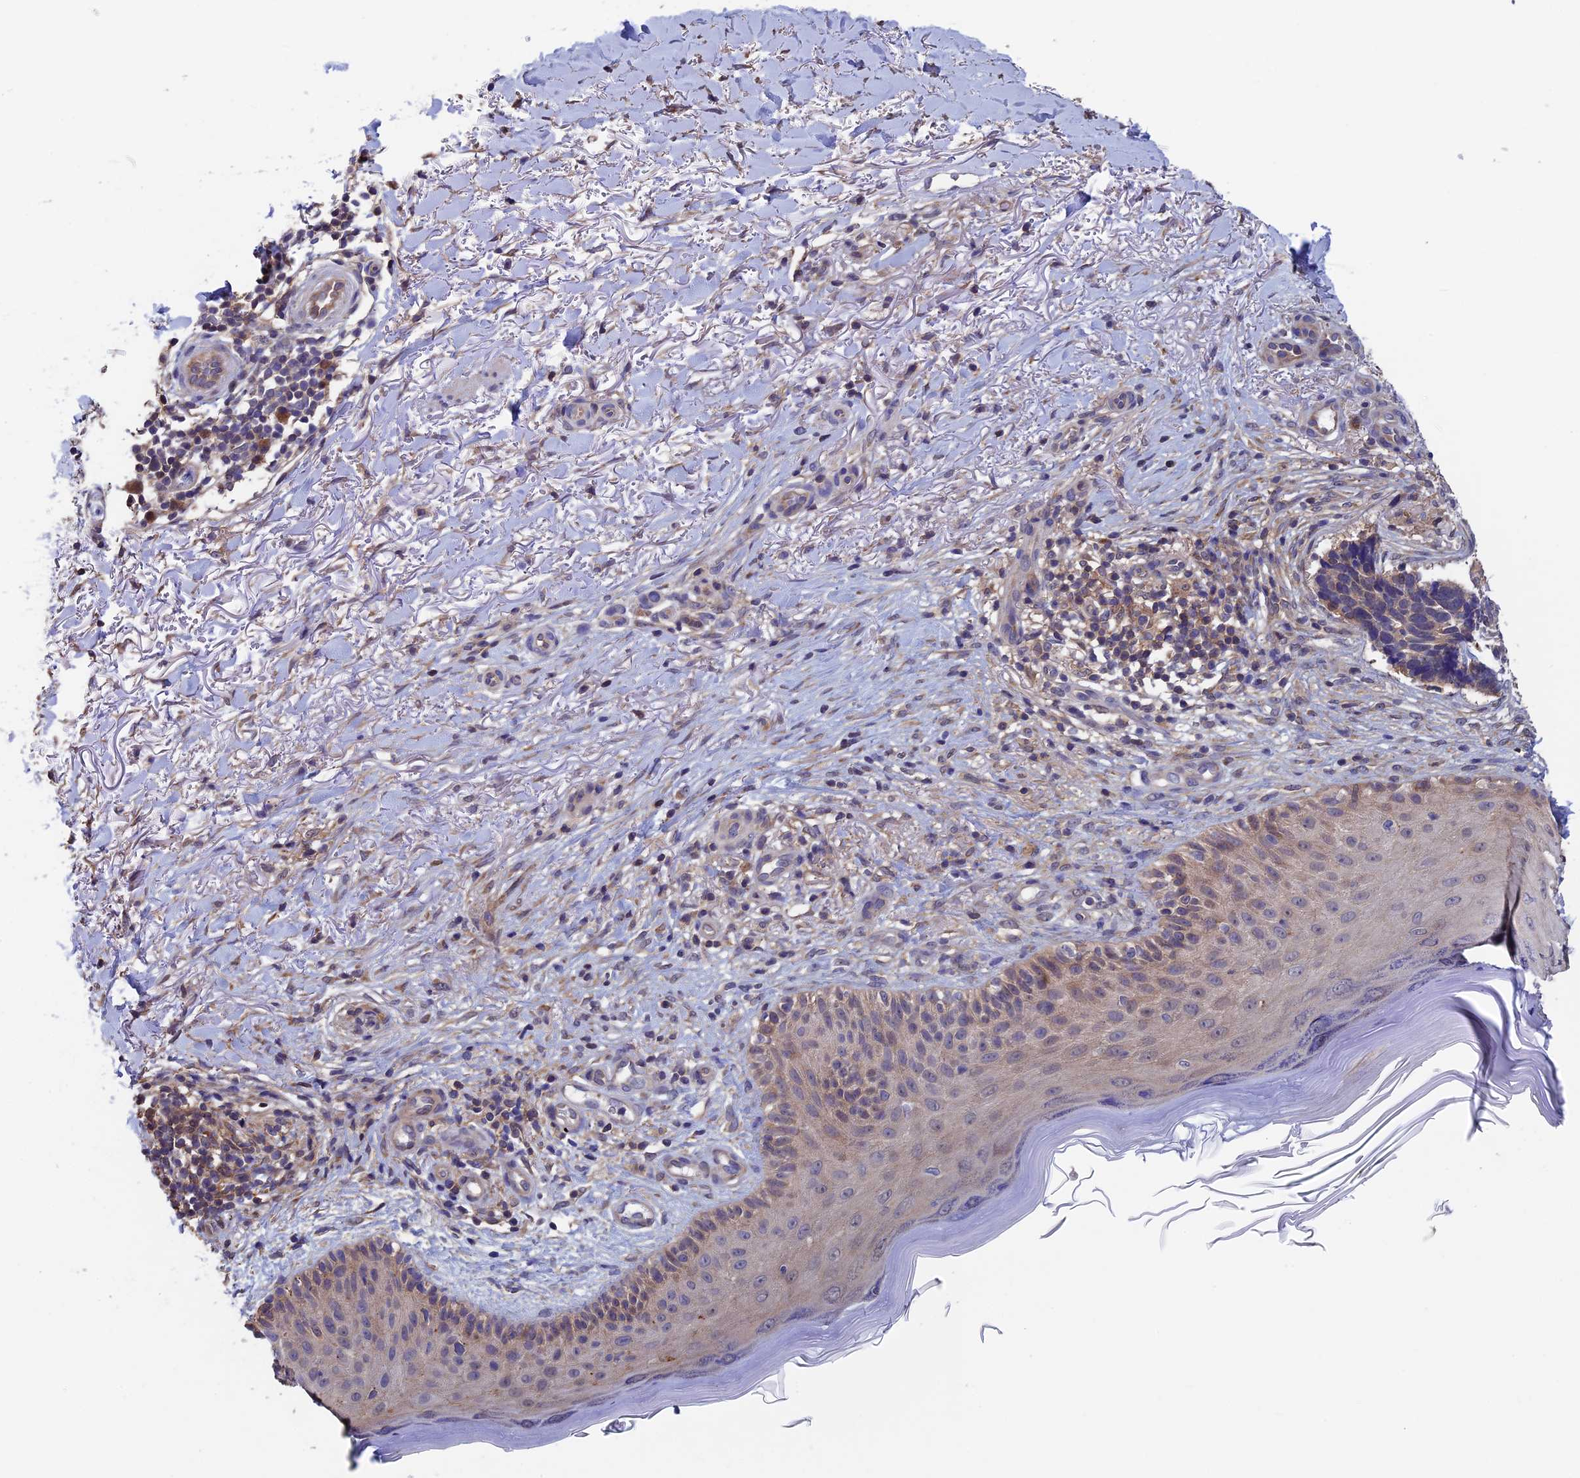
{"staining": {"intensity": "negative", "quantity": "none", "location": "none"}, "tissue": "skin cancer", "cell_type": "Tumor cells", "image_type": "cancer", "snomed": [{"axis": "morphology", "description": "Normal tissue, NOS"}, {"axis": "morphology", "description": "Basal cell carcinoma"}, {"axis": "topography", "description": "Skin"}], "caption": "Tumor cells show no significant expression in skin basal cell carcinoma. (DAB immunohistochemistry (IHC), high magnification).", "gene": "LCMT1", "patient": {"sex": "female", "age": 67}}